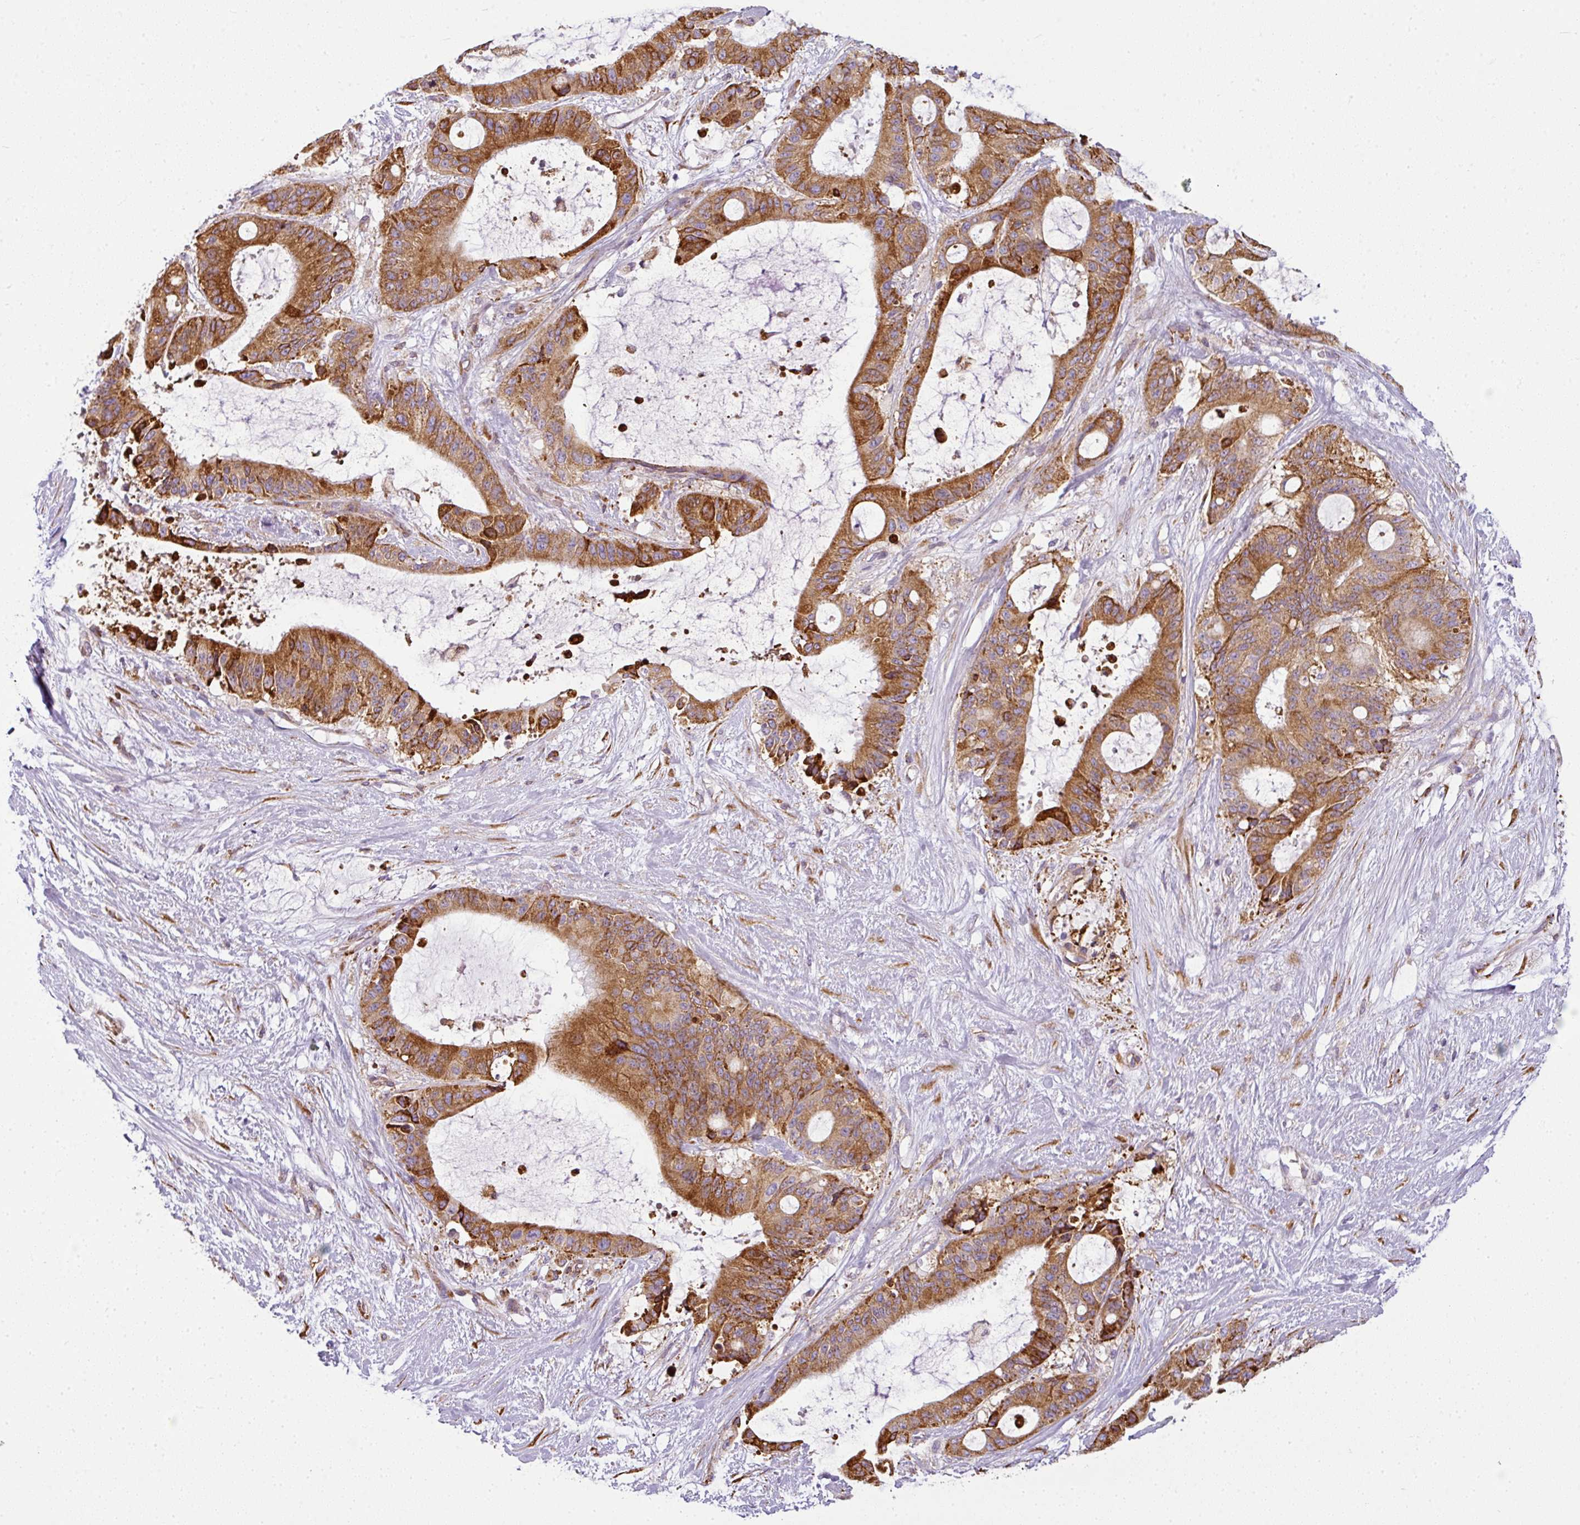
{"staining": {"intensity": "moderate", "quantity": ">75%", "location": "cytoplasmic/membranous"}, "tissue": "liver cancer", "cell_type": "Tumor cells", "image_type": "cancer", "snomed": [{"axis": "morphology", "description": "Normal tissue, NOS"}, {"axis": "morphology", "description": "Cholangiocarcinoma"}, {"axis": "topography", "description": "Liver"}, {"axis": "topography", "description": "Peripheral nerve tissue"}], "caption": "Protein staining of liver cancer (cholangiocarcinoma) tissue shows moderate cytoplasmic/membranous expression in about >75% of tumor cells. (Stains: DAB in brown, nuclei in blue, Microscopy: brightfield microscopy at high magnification).", "gene": "ANKRD18A", "patient": {"sex": "female", "age": 73}}